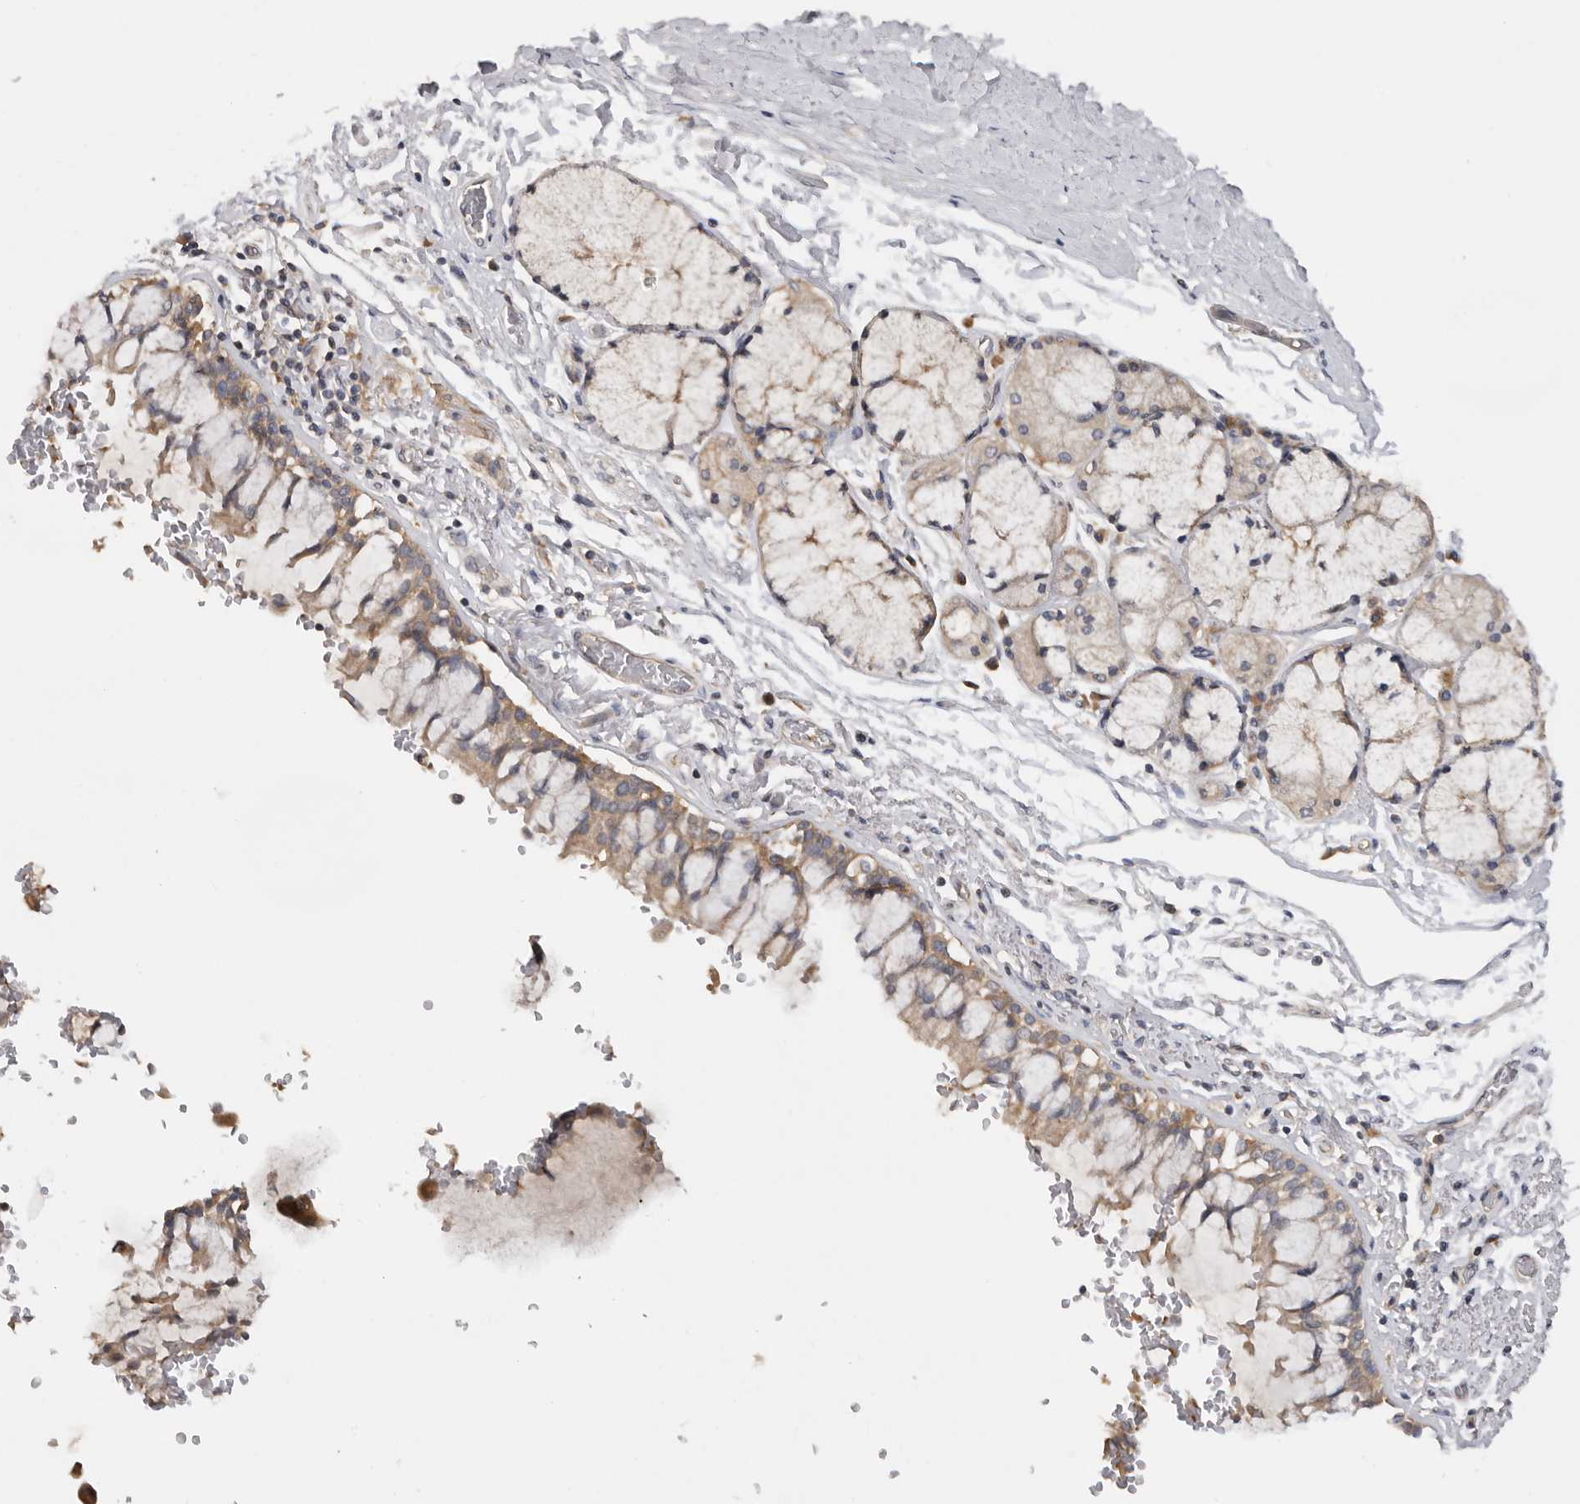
{"staining": {"intensity": "moderate", "quantity": "25%-75%", "location": "cytoplasmic/membranous"}, "tissue": "bronchus", "cell_type": "Respiratory epithelial cells", "image_type": "normal", "snomed": [{"axis": "morphology", "description": "Normal tissue, NOS"}, {"axis": "morphology", "description": "Inflammation, NOS"}, {"axis": "topography", "description": "Cartilage tissue"}, {"axis": "topography", "description": "Bronchus"}, {"axis": "topography", "description": "Lung"}], "caption": "Immunohistochemical staining of normal bronchus demonstrates medium levels of moderate cytoplasmic/membranous expression in about 25%-75% of respiratory epithelial cells.", "gene": "PPP1R42", "patient": {"sex": "female", "age": 64}}